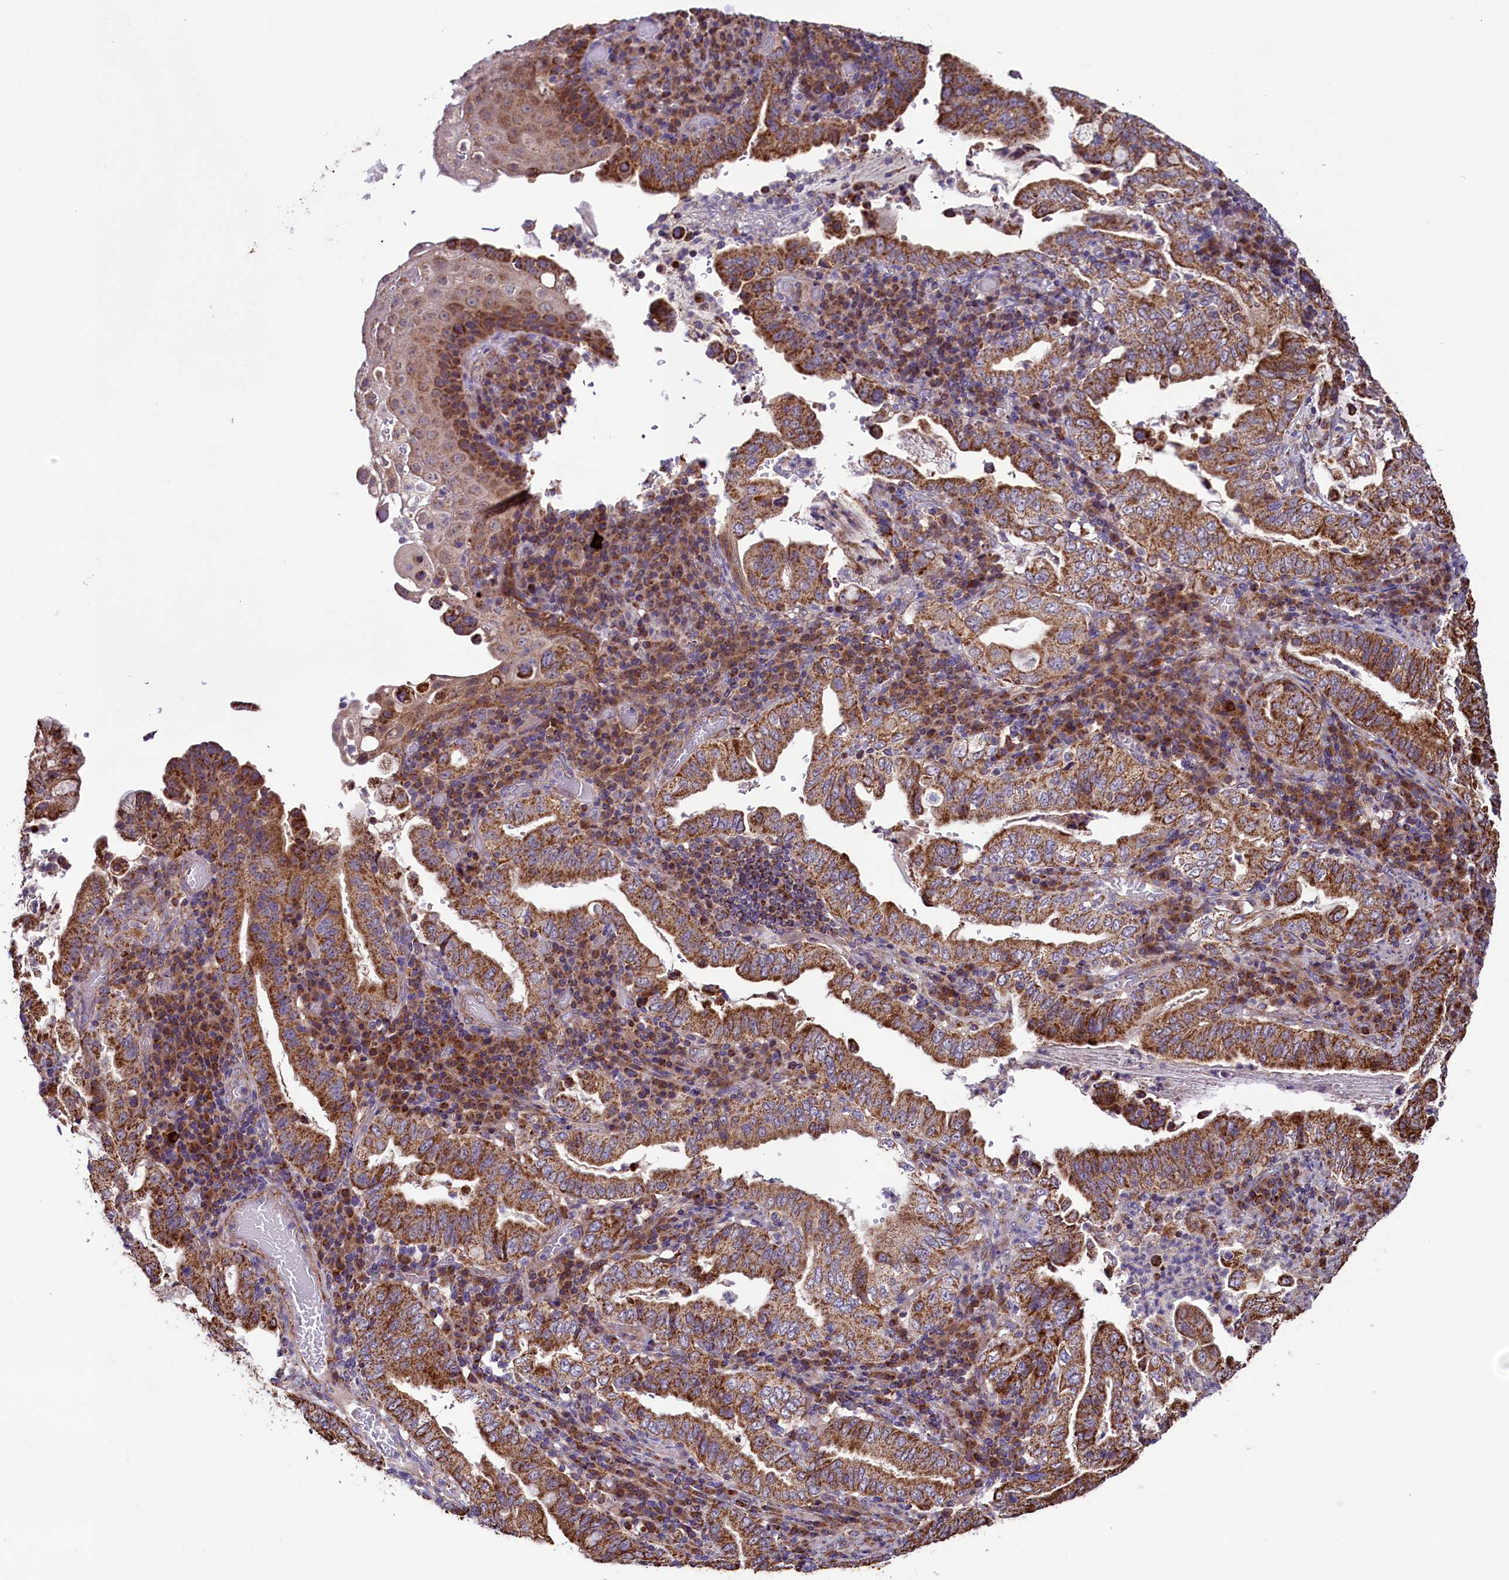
{"staining": {"intensity": "strong", "quantity": ">75%", "location": "cytoplasmic/membranous"}, "tissue": "stomach cancer", "cell_type": "Tumor cells", "image_type": "cancer", "snomed": [{"axis": "morphology", "description": "Normal tissue, NOS"}, {"axis": "morphology", "description": "Adenocarcinoma, NOS"}, {"axis": "topography", "description": "Esophagus"}, {"axis": "topography", "description": "Stomach, upper"}, {"axis": "topography", "description": "Peripheral nerve tissue"}], "caption": "IHC photomicrograph of stomach cancer stained for a protein (brown), which exhibits high levels of strong cytoplasmic/membranous positivity in approximately >75% of tumor cells.", "gene": "STARD5", "patient": {"sex": "male", "age": 62}}